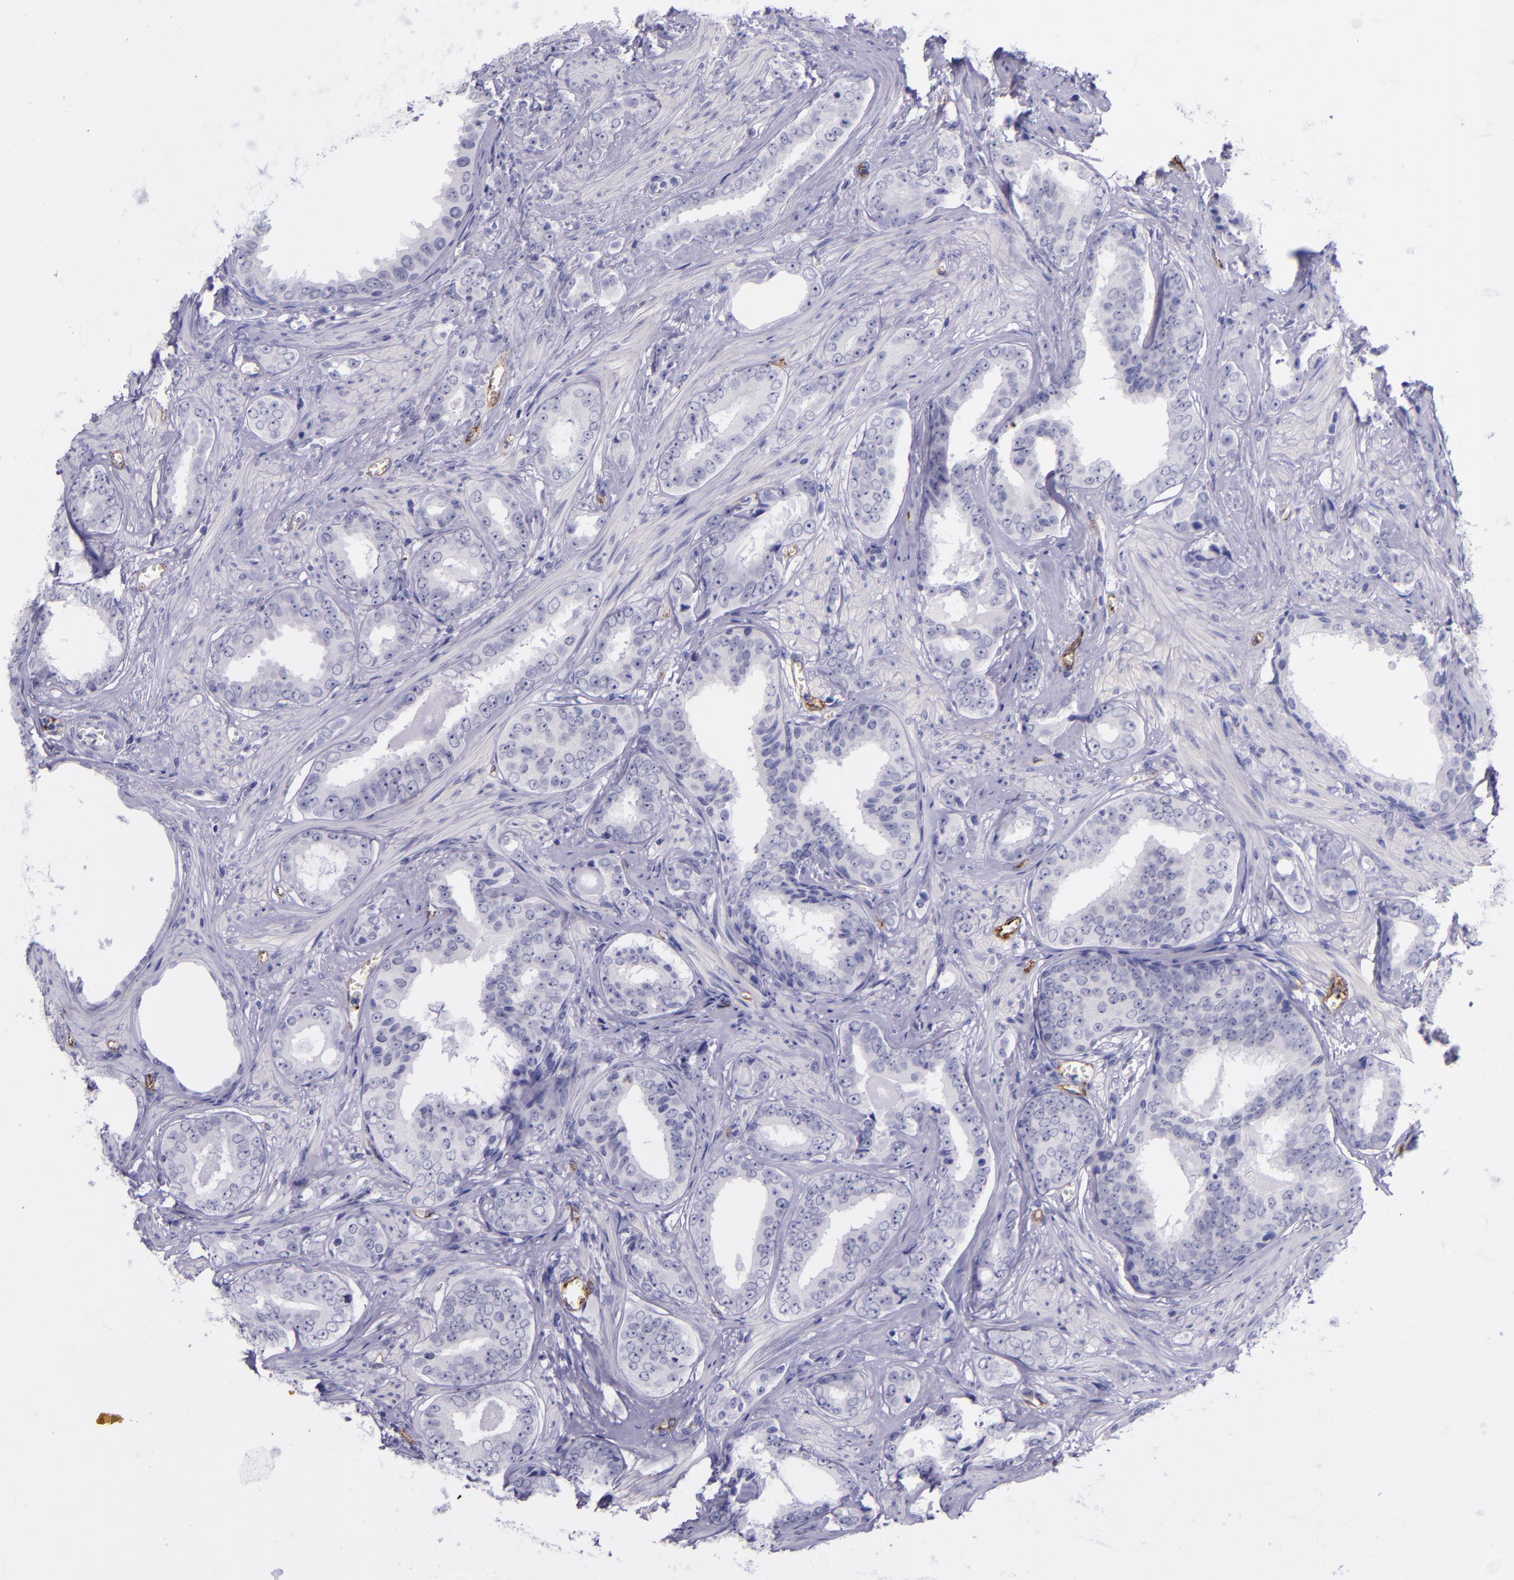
{"staining": {"intensity": "negative", "quantity": "none", "location": "none"}, "tissue": "prostate cancer", "cell_type": "Tumor cells", "image_type": "cancer", "snomed": [{"axis": "morphology", "description": "Adenocarcinoma, Medium grade"}, {"axis": "topography", "description": "Prostate"}], "caption": "This is a photomicrograph of immunohistochemistry staining of prostate cancer (medium-grade adenocarcinoma), which shows no staining in tumor cells.", "gene": "SELE", "patient": {"sex": "male", "age": 79}}